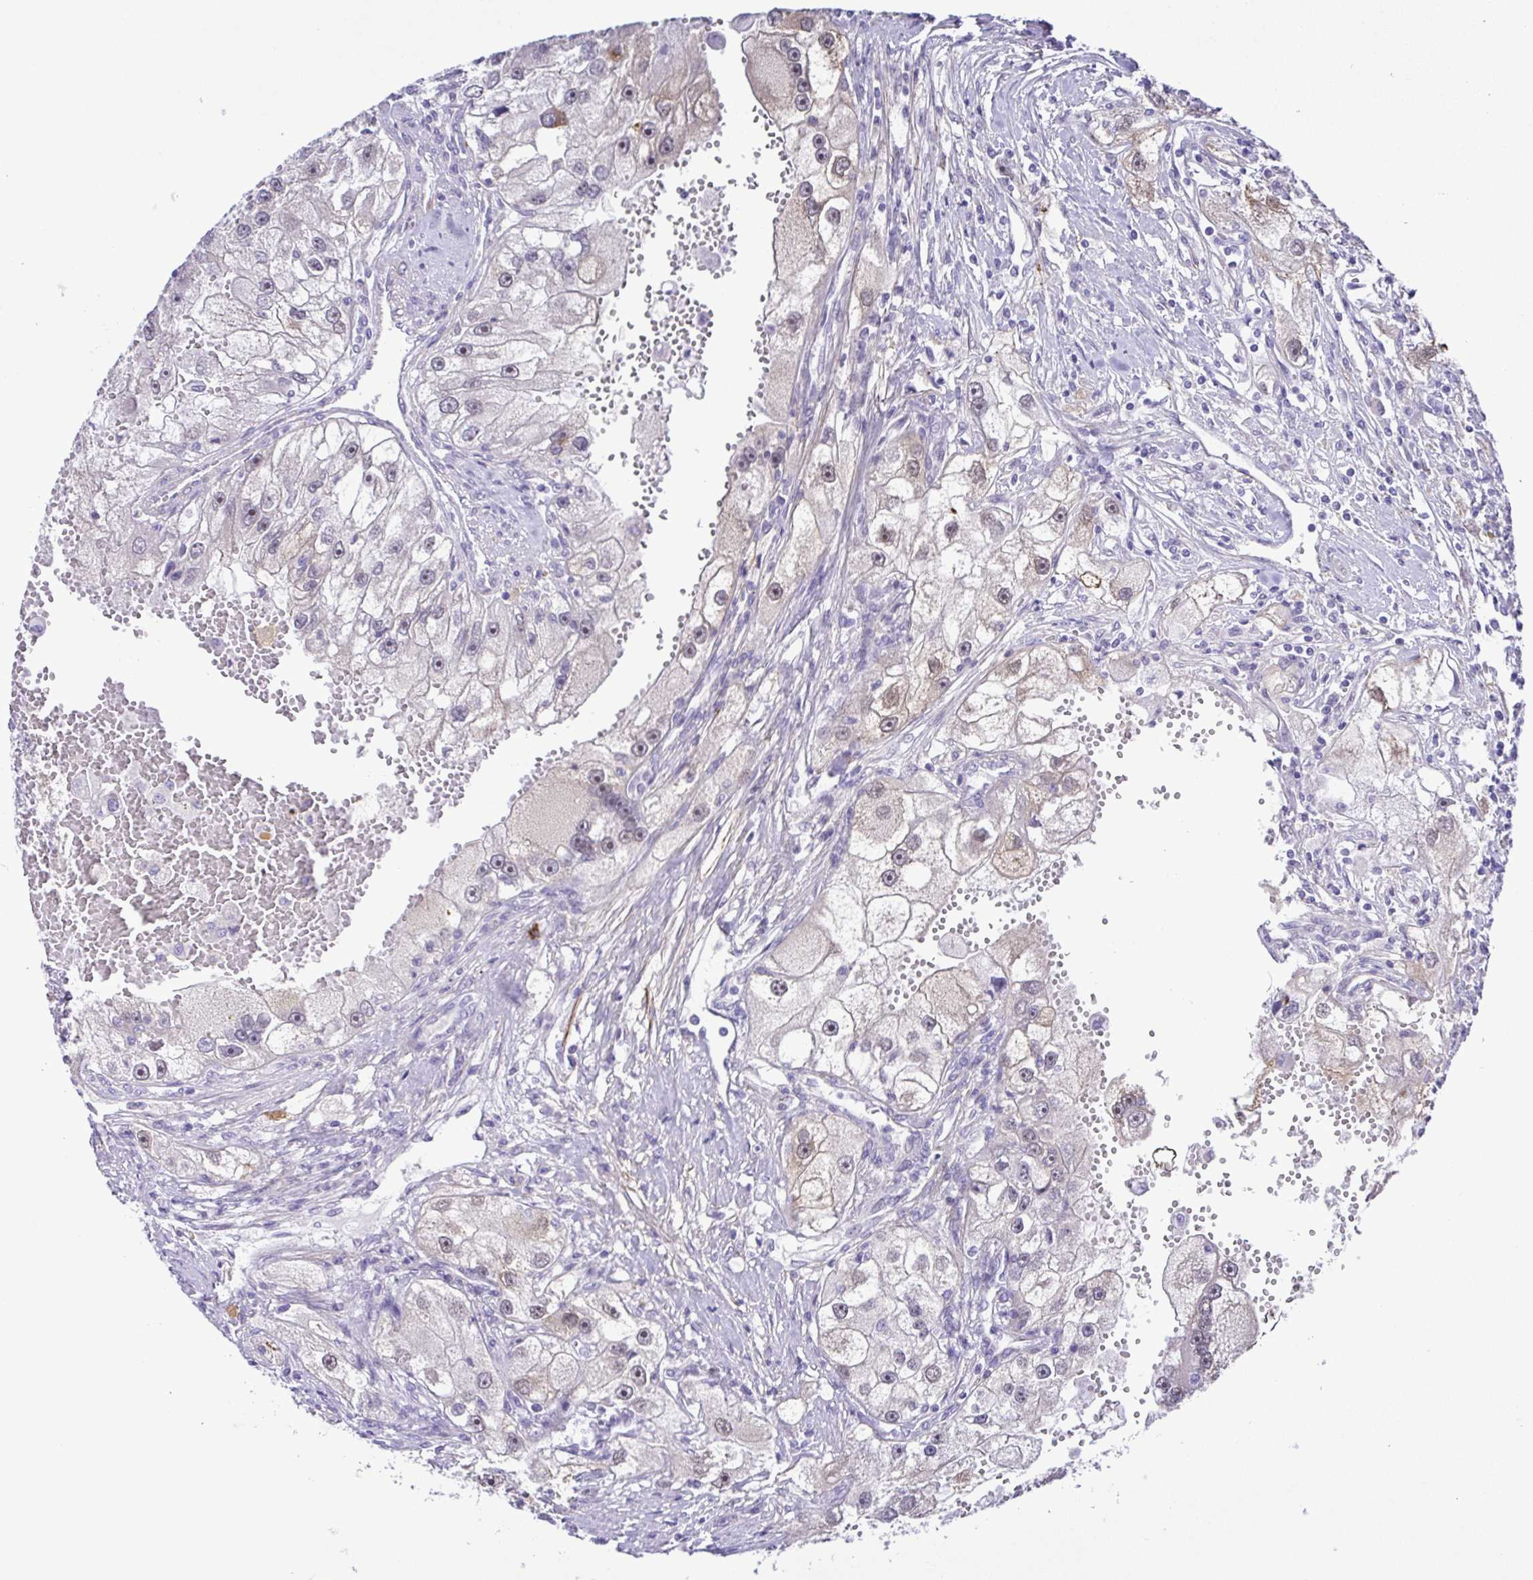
{"staining": {"intensity": "weak", "quantity": "<25%", "location": "cytoplasmic/membranous,nuclear"}, "tissue": "renal cancer", "cell_type": "Tumor cells", "image_type": "cancer", "snomed": [{"axis": "morphology", "description": "Adenocarcinoma, NOS"}, {"axis": "topography", "description": "Kidney"}], "caption": "The immunohistochemistry (IHC) micrograph has no significant staining in tumor cells of renal cancer (adenocarcinoma) tissue.", "gene": "DCLK2", "patient": {"sex": "male", "age": 63}}